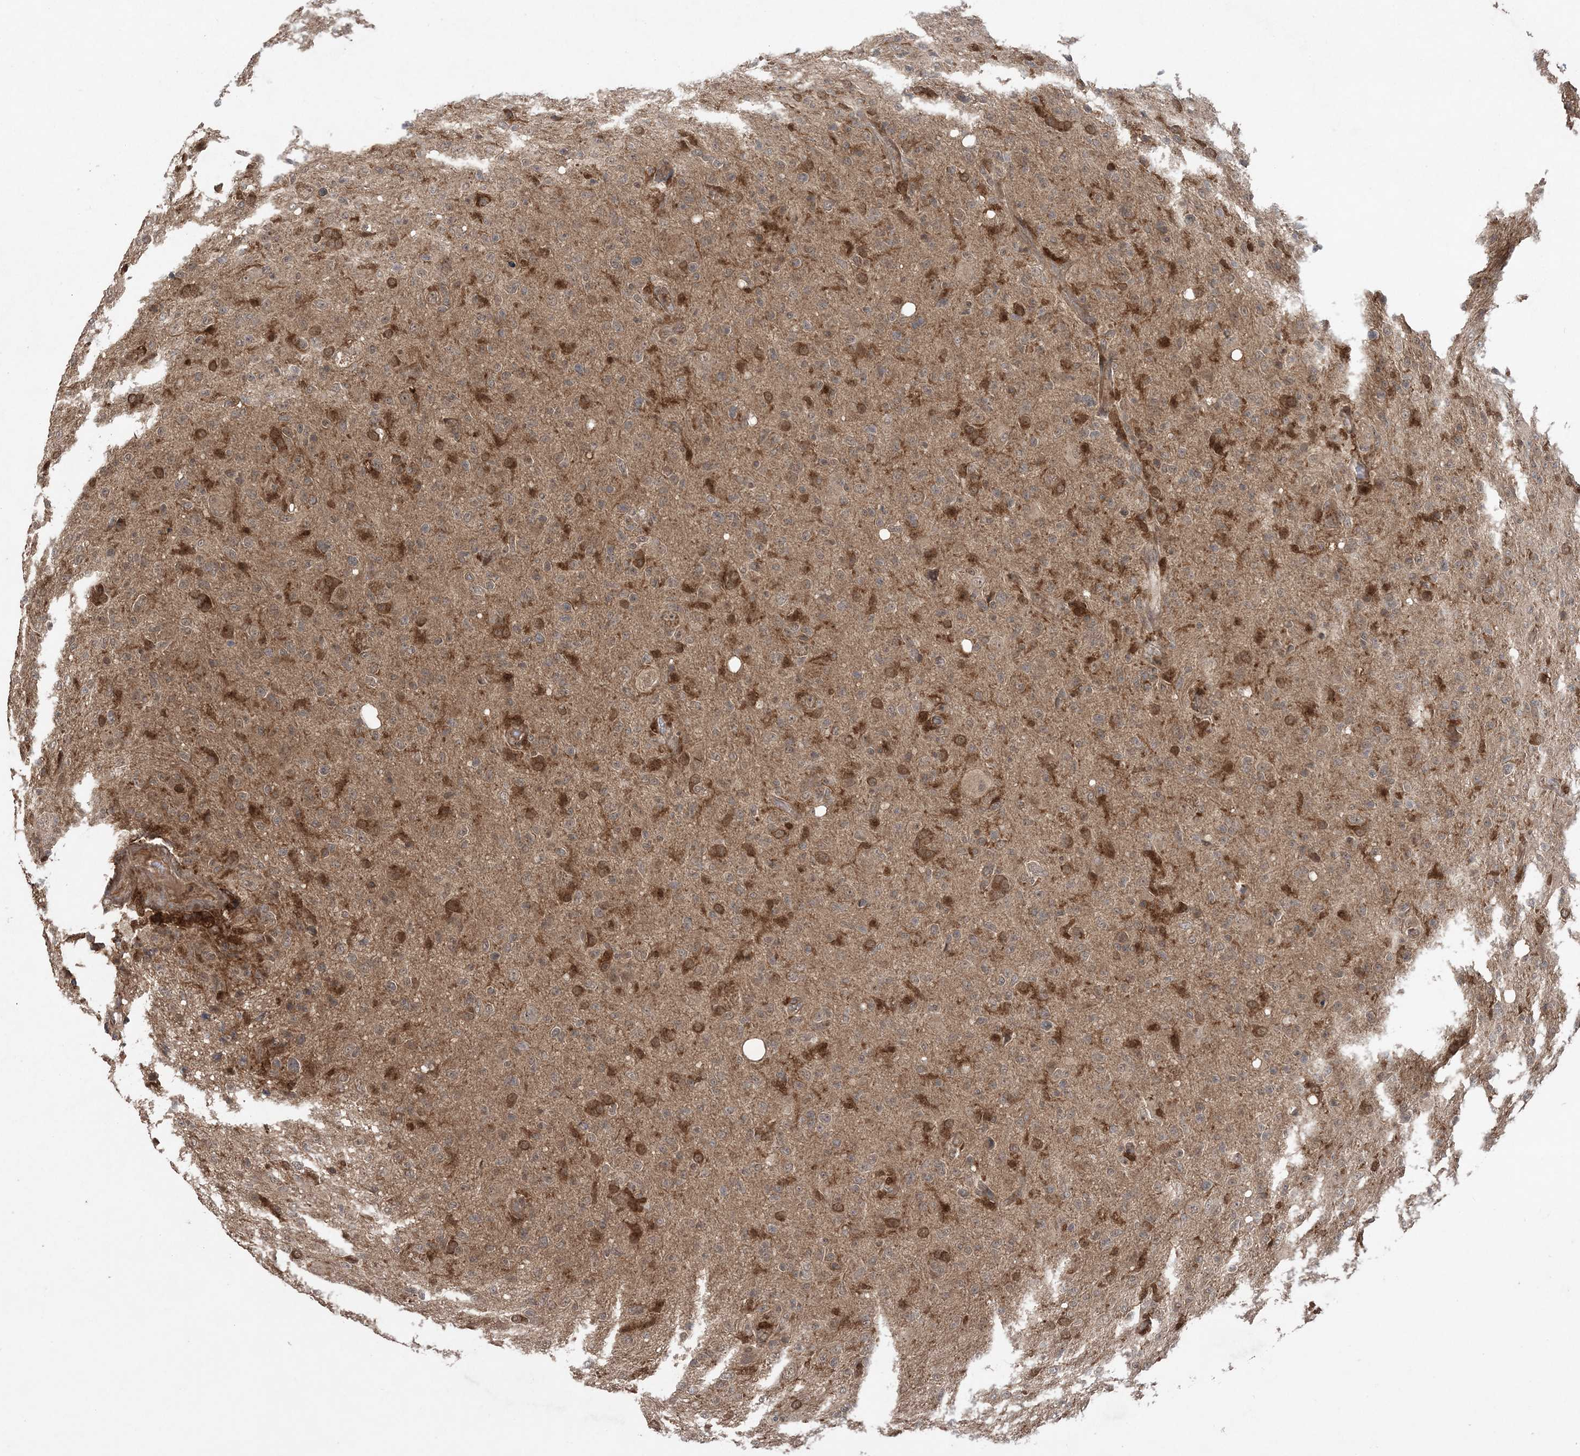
{"staining": {"intensity": "moderate", "quantity": "25%-75%", "location": "cytoplasmic/membranous,nuclear"}, "tissue": "glioma", "cell_type": "Tumor cells", "image_type": "cancer", "snomed": [{"axis": "morphology", "description": "Glioma, malignant, High grade"}, {"axis": "topography", "description": "Brain"}], "caption": "Protein staining shows moderate cytoplasmic/membranous and nuclear staining in about 25%-75% of tumor cells in glioma. The protein of interest is shown in brown color, while the nuclei are stained blue.", "gene": "LACC1", "patient": {"sex": "female", "age": 57}}